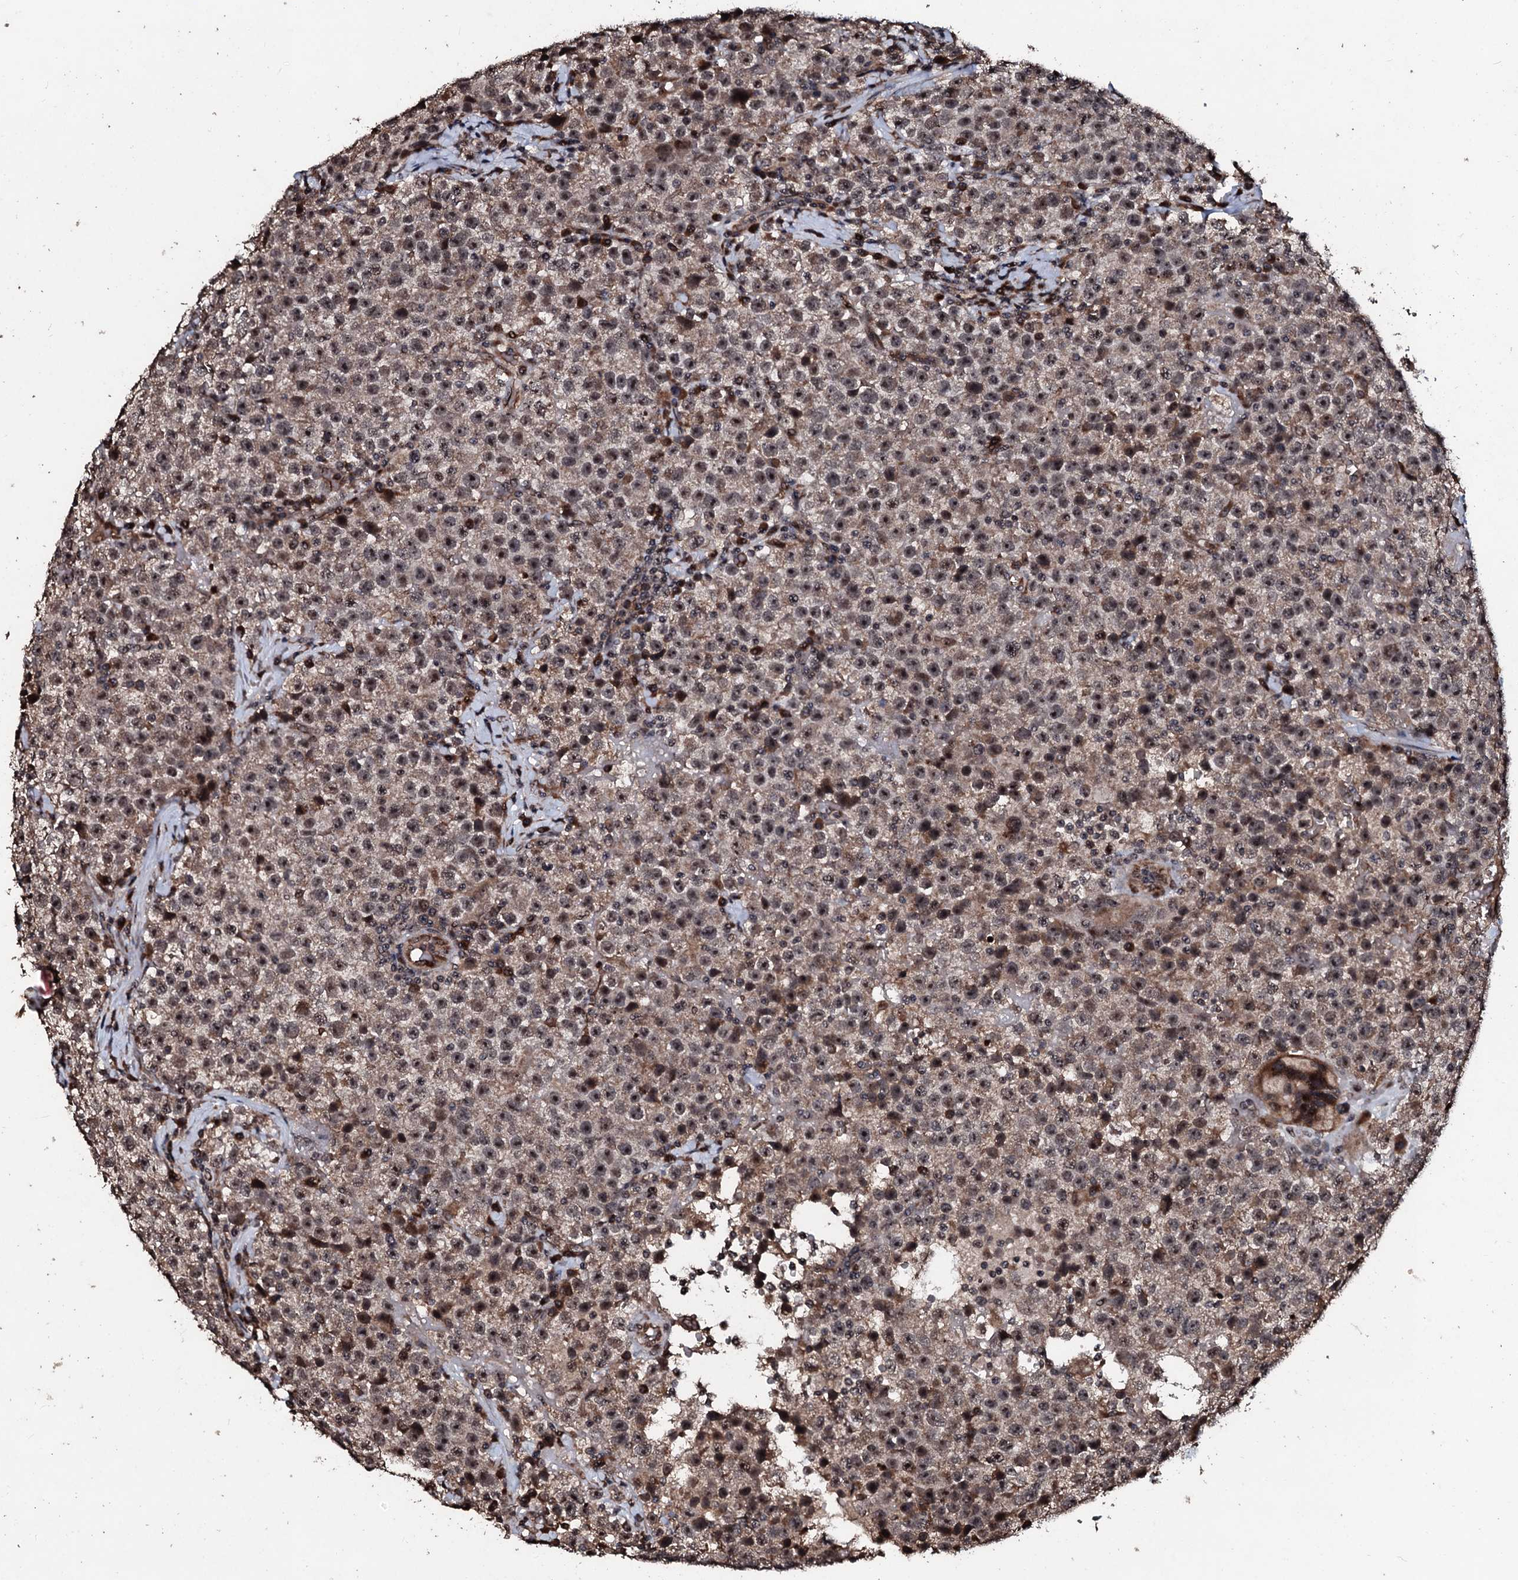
{"staining": {"intensity": "moderate", "quantity": ">75%", "location": "cytoplasmic/membranous,nuclear"}, "tissue": "testis cancer", "cell_type": "Tumor cells", "image_type": "cancer", "snomed": [{"axis": "morphology", "description": "Seminoma, NOS"}, {"axis": "topography", "description": "Testis"}], "caption": "A micrograph of human testis seminoma stained for a protein exhibits moderate cytoplasmic/membranous and nuclear brown staining in tumor cells. (Brightfield microscopy of DAB IHC at high magnification).", "gene": "SUPT7L", "patient": {"sex": "male", "age": 22}}